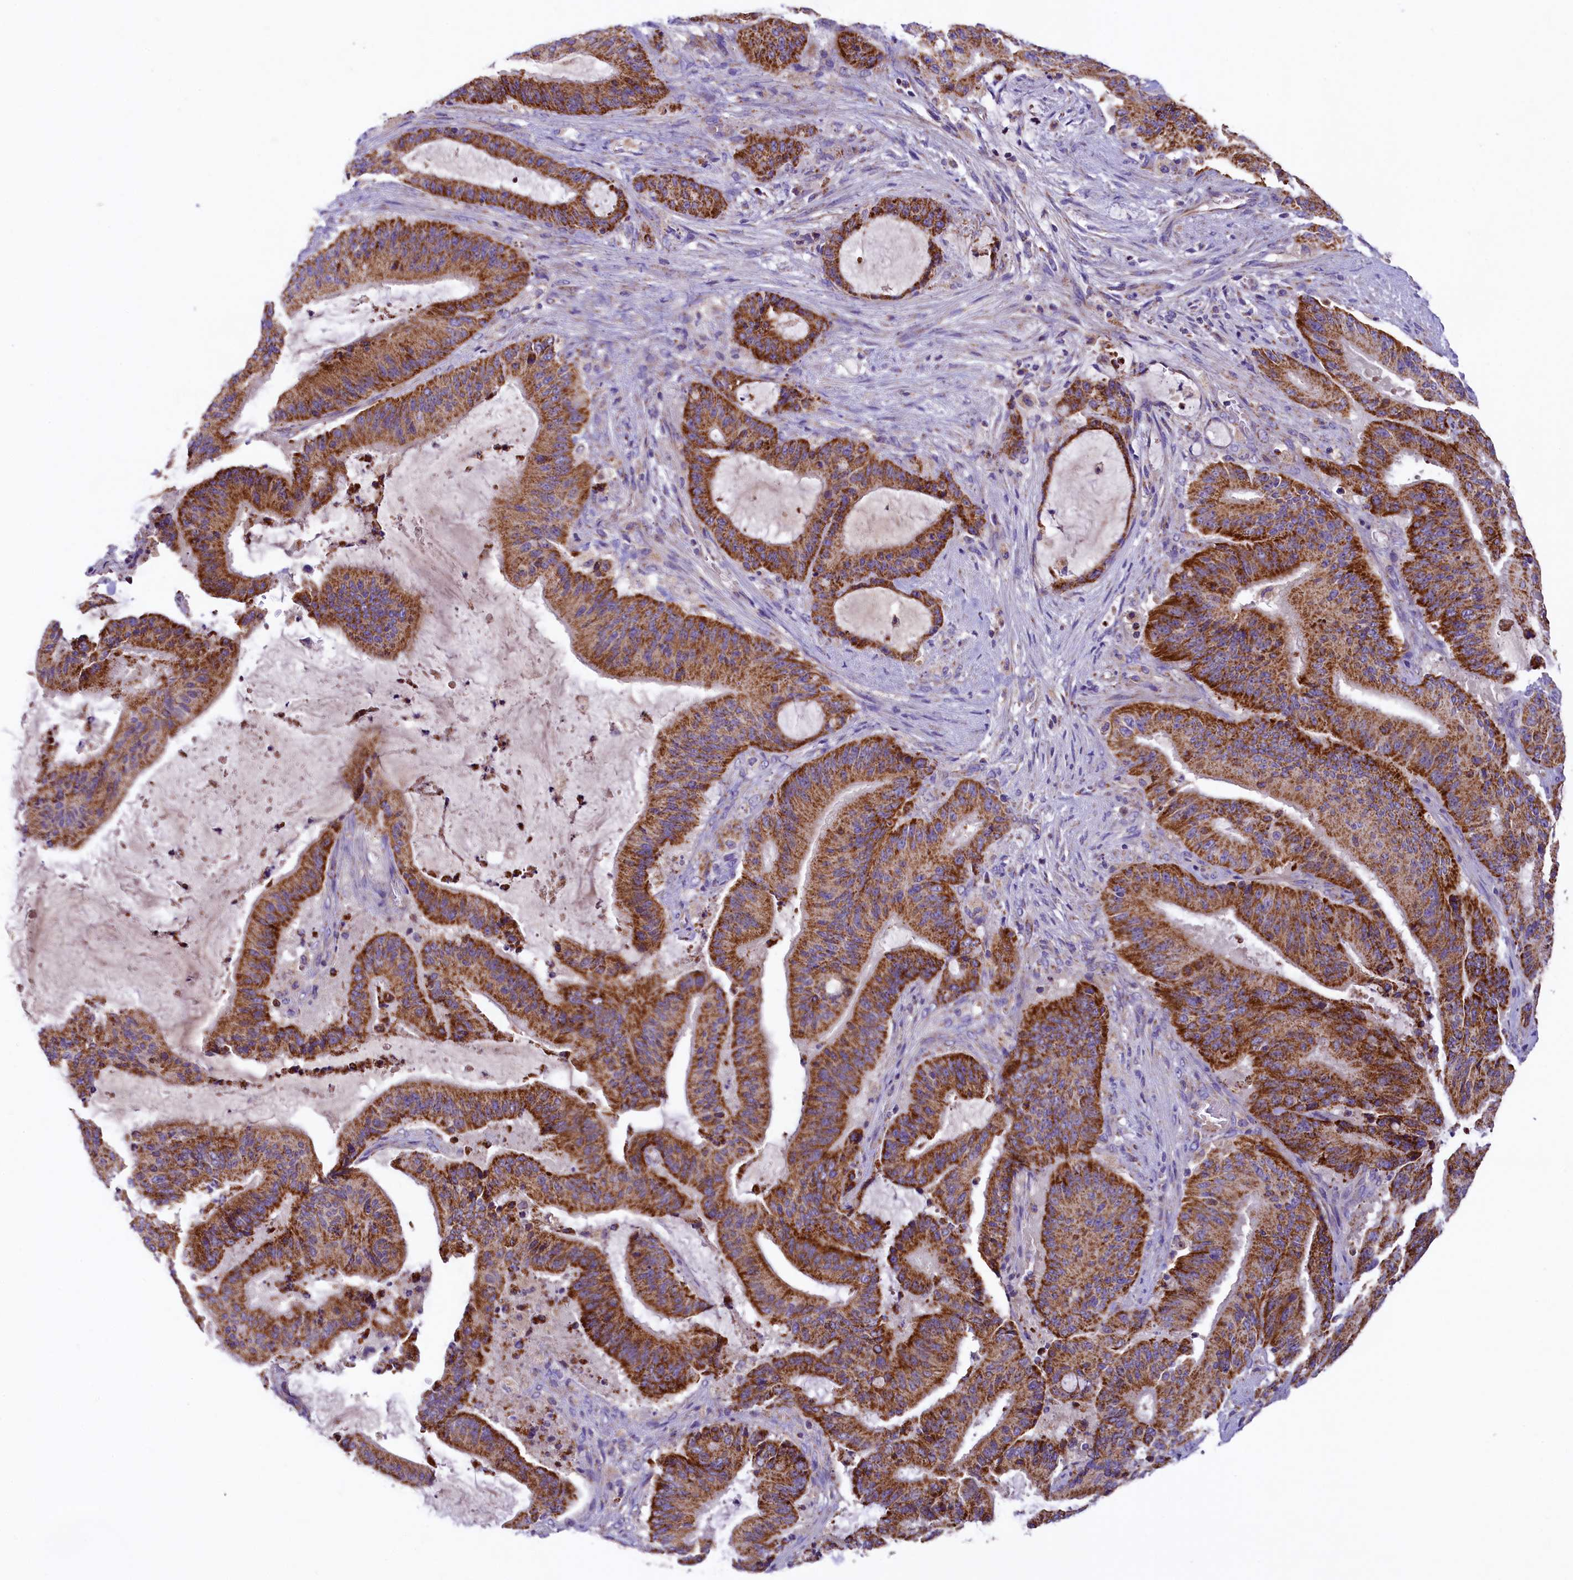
{"staining": {"intensity": "strong", "quantity": ">75%", "location": "cytoplasmic/membranous"}, "tissue": "liver cancer", "cell_type": "Tumor cells", "image_type": "cancer", "snomed": [{"axis": "morphology", "description": "Normal tissue, NOS"}, {"axis": "morphology", "description": "Cholangiocarcinoma"}, {"axis": "topography", "description": "Liver"}, {"axis": "topography", "description": "Peripheral nerve tissue"}], "caption": "High-power microscopy captured an IHC image of liver cancer (cholangiocarcinoma), revealing strong cytoplasmic/membranous expression in approximately >75% of tumor cells. The protein of interest is stained brown, and the nuclei are stained in blue (DAB (3,3'-diaminobenzidine) IHC with brightfield microscopy, high magnification).", "gene": "PMPCB", "patient": {"sex": "female", "age": 73}}